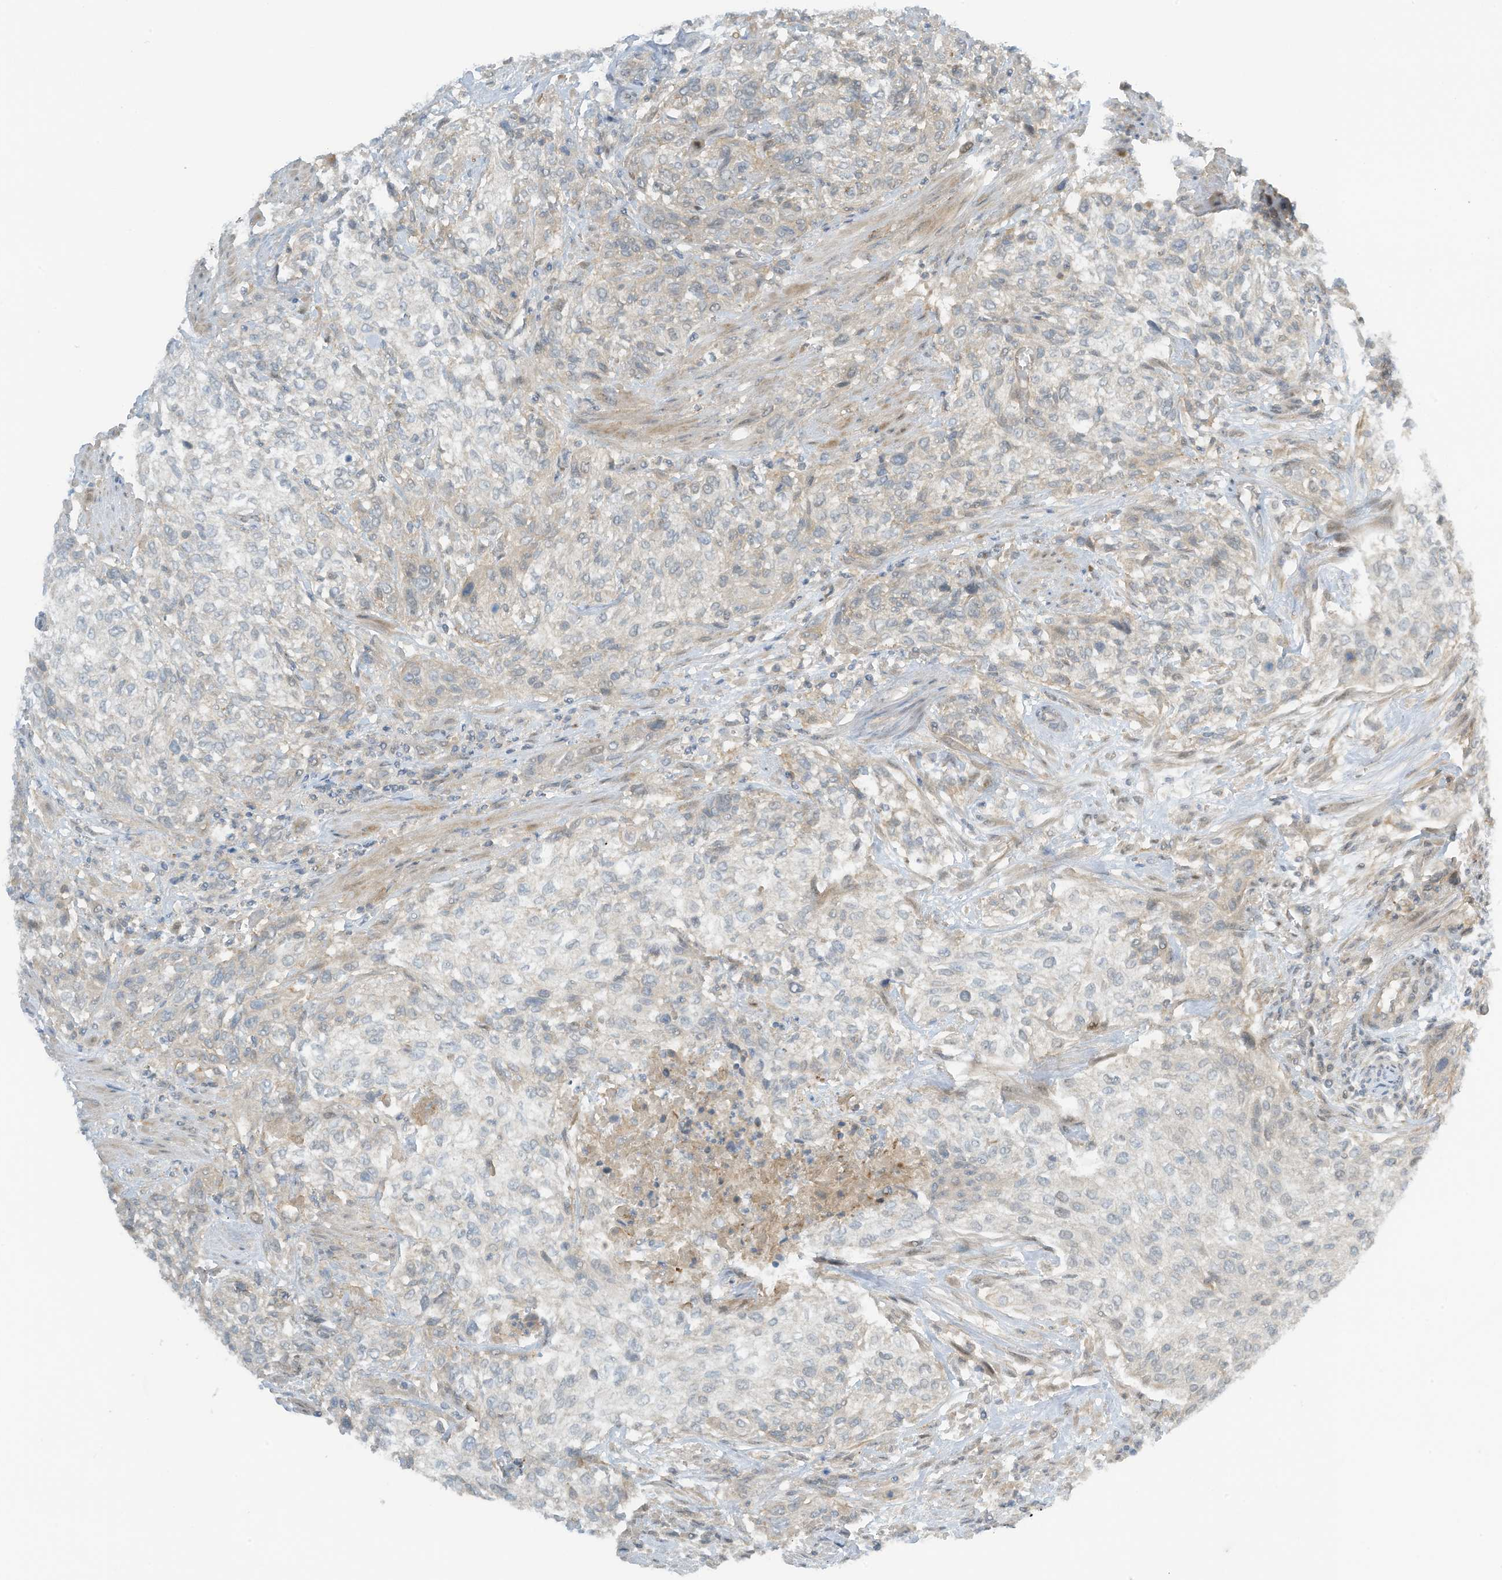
{"staining": {"intensity": "negative", "quantity": "none", "location": "none"}, "tissue": "urothelial cancer", "cell_type": "Tumor cells", "image_type": "cancer", "snomed": [{"axis": "morphology", "description": "Urothelial carcinoma, High grade"}, {"axis": "topography", "description": "Urinary bladder"}], "caption": "Photomicrograph shows no significant protein staining in tumor cells of urothelial cancer.", "gene": "FSD1L", "patient": {"sex": "male", "age": 35}}